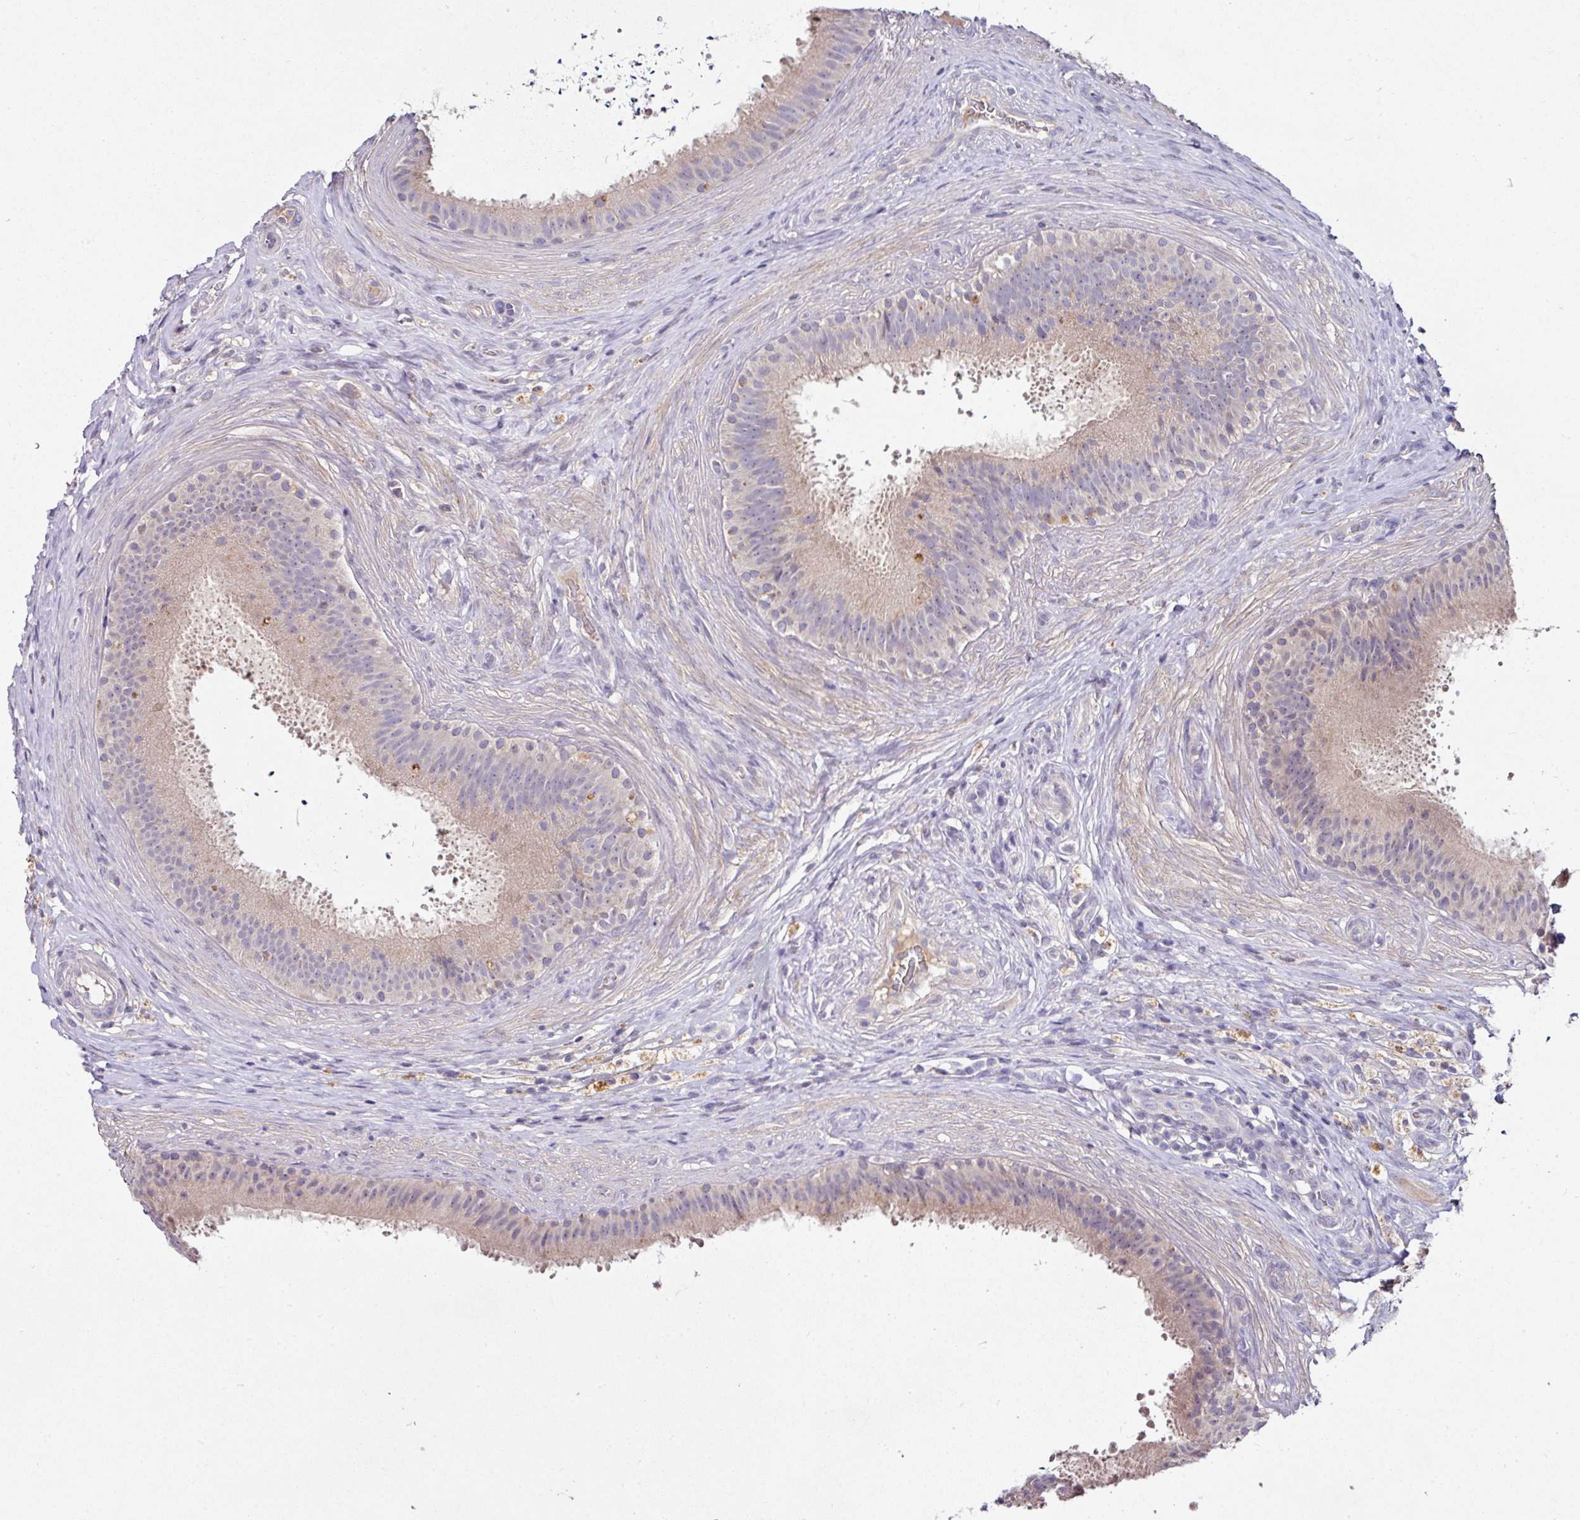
{"staining": {"intensity": "weak", "quantity": ">75%", "location": "cytoplasmic/membranous"}, "tissue": "epididymis", "cell_type": "Glandular cells", "image_type": "normal", "snomed": [{"axis": "morphology", "description": "Normal tissue, NOS"}, {"axis": "topography", "description": "Testis"}, {"axis": "topography", "description": "Epididymis"}], "caption": "Immunohistochemistry (IHC) of benign human epididymis displays low levels of weak cytoplasmic/membranous expression in approximately >75% of glandular cells. (DAB = brown stain, brightfield microscopy at high magnification).", "gene": "AEBP2", "patient": {"sex": "male", "age": 41}}